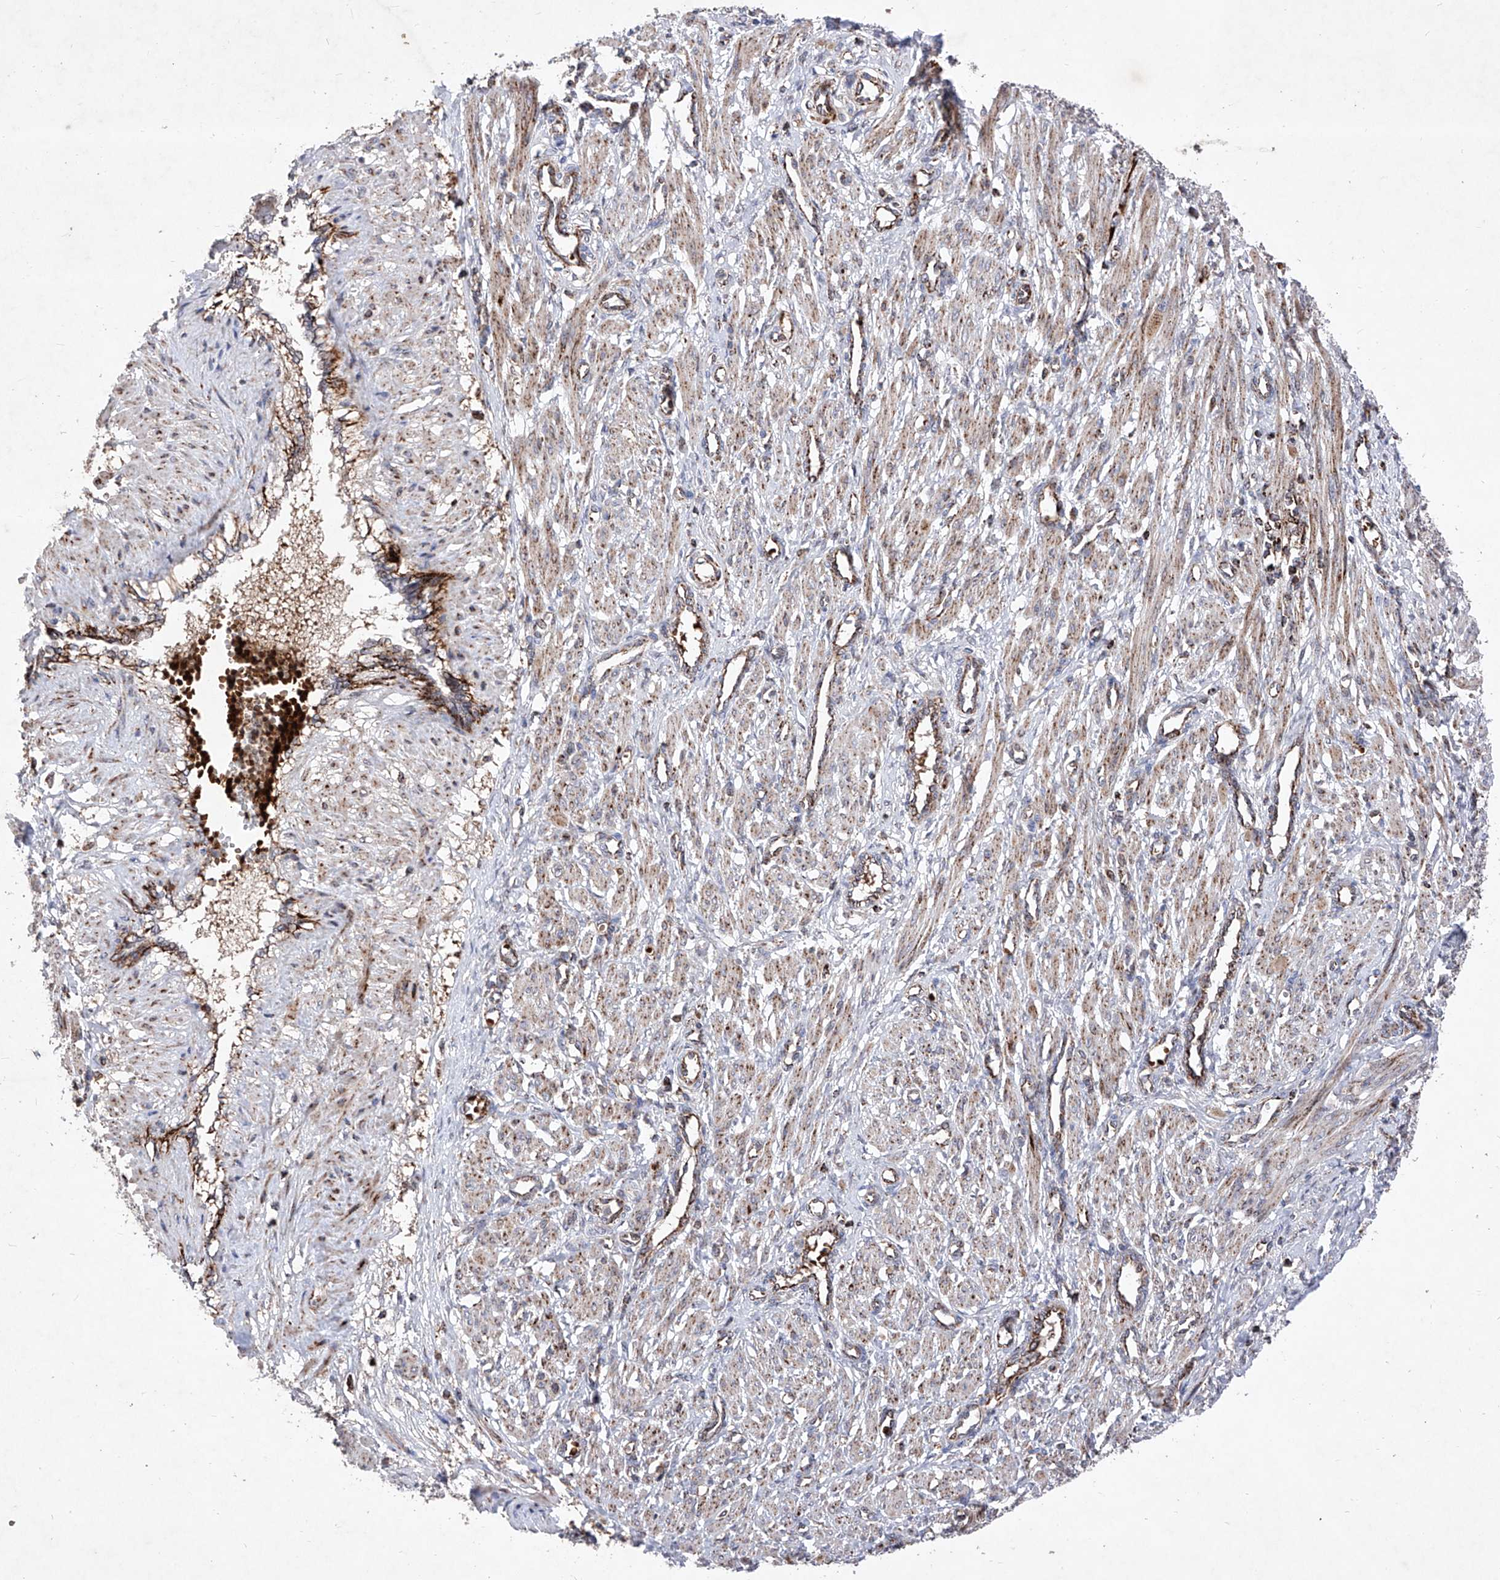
{"staining": {"intensity": "moderate", "quantity": "25%-75%", "location": "cytoplasmic/membranous"}, "tissue": "smooth muscle", "cell_type": "Smooth muscle cells", "image_type": "normal", "snomed": [{"axis": "morphology", "description": "Normal tissue, NOS"}, {"axis": "topography", "description": "Endometrium"}], "caption": "High-power microscopy captured an immunohistochemistry image of unremarkable smooth muscle, revealing moderate cytoplasmic/membranous staining in about 25%-75% of smooth muscle cells.", "gene": "SEMA6A", "patient": {"sex": "female", "age": 33}}